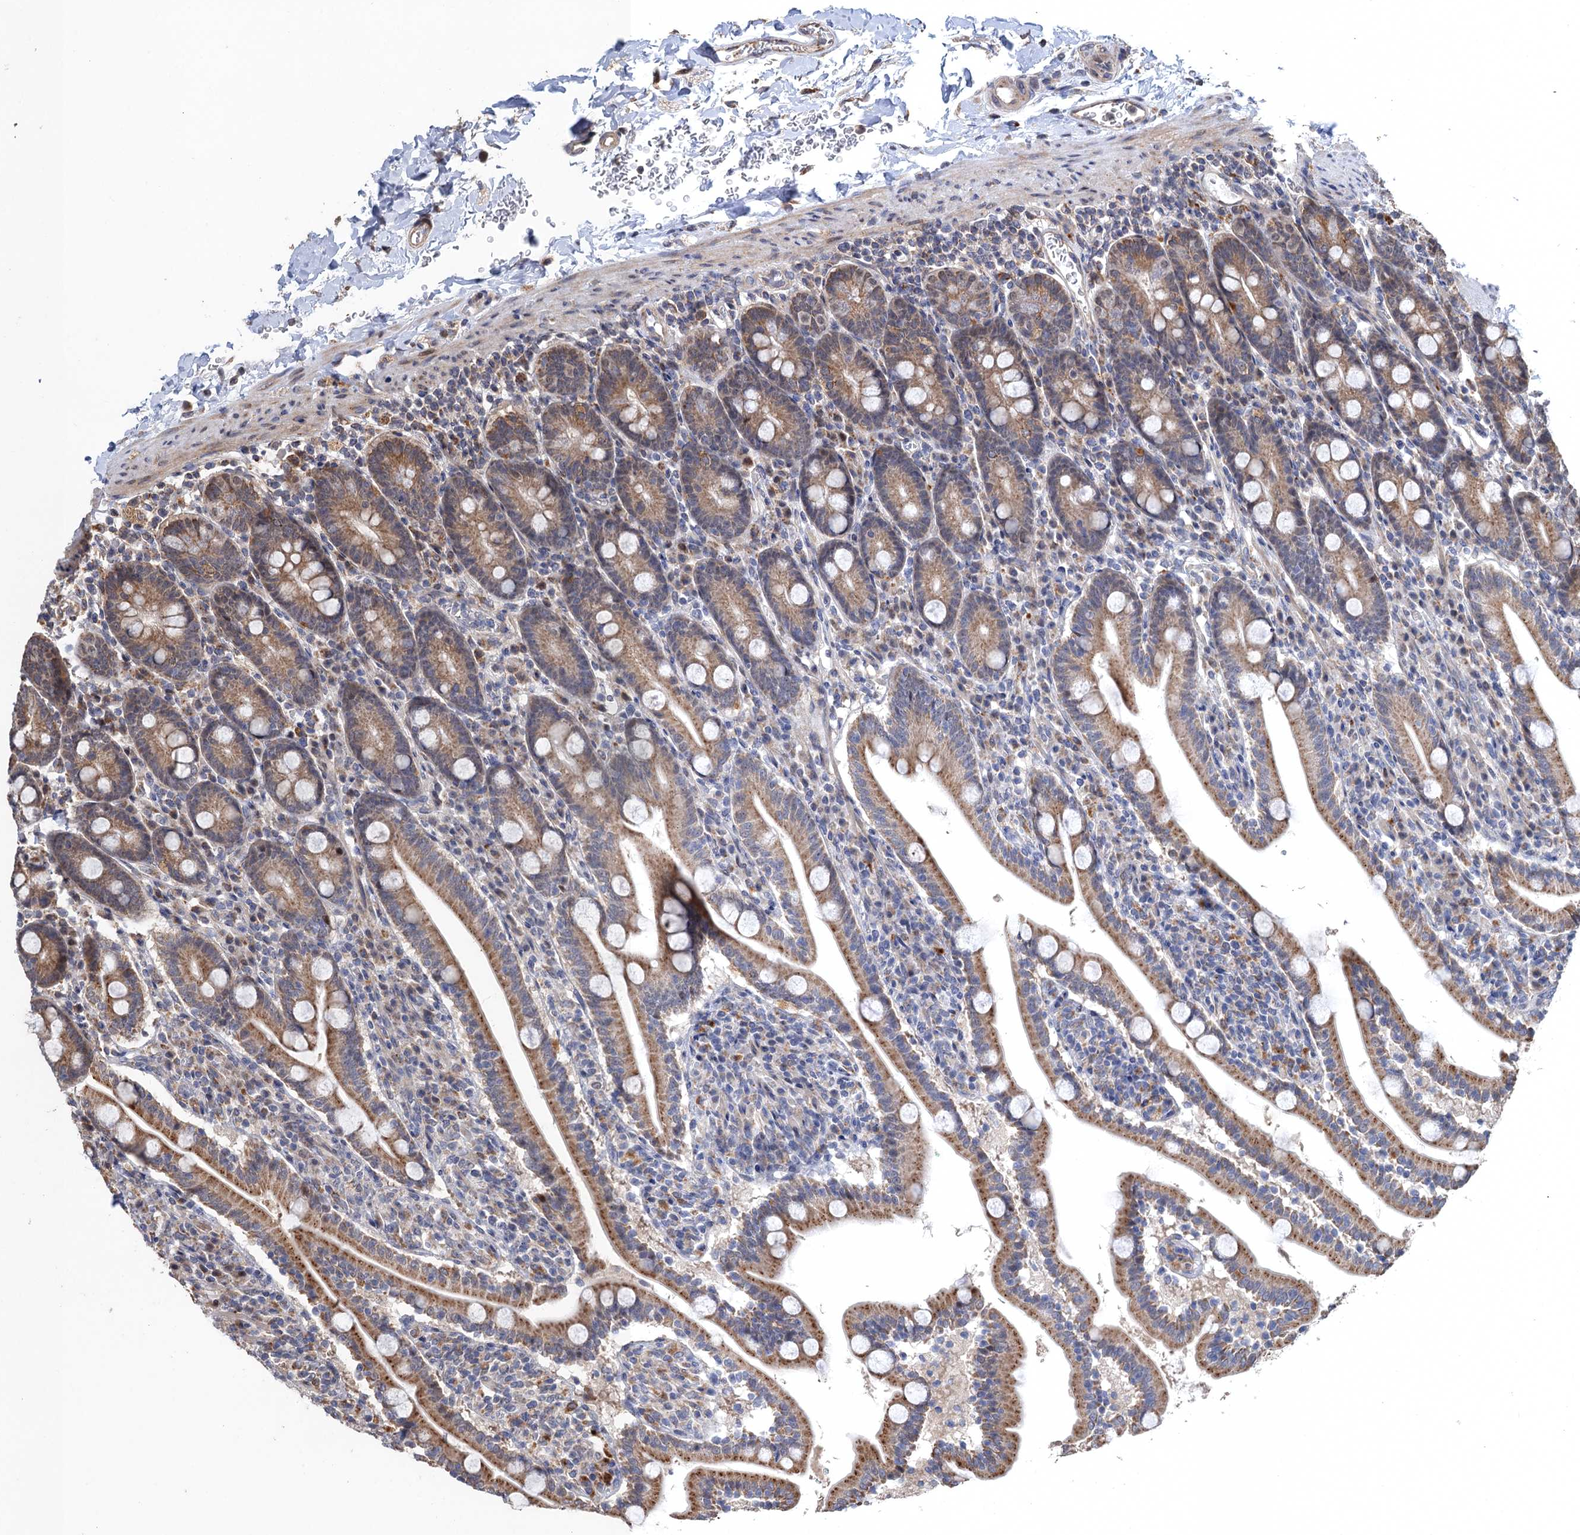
{"staining": {"intensity": "moderate", "quantity": ">75%", "location": "cytoplasmic/membranous"}, "tissue": "duodenum", "cell_type": "Glandular cells", "image_type": "normal", "snomed": [{"axis": "morphology", "description": "Normal tissue, NOS"}, {"axis": "topography", "description": "Duodenum"}], "caption": "About >75% of glandular cells in normal human duodenum display moderate cytoplasmic/membranous protein expression as visualized by brown immunohistochemical staining.", "gene": "BMERB1", "patient": {"sex": "male", "age": 35}}